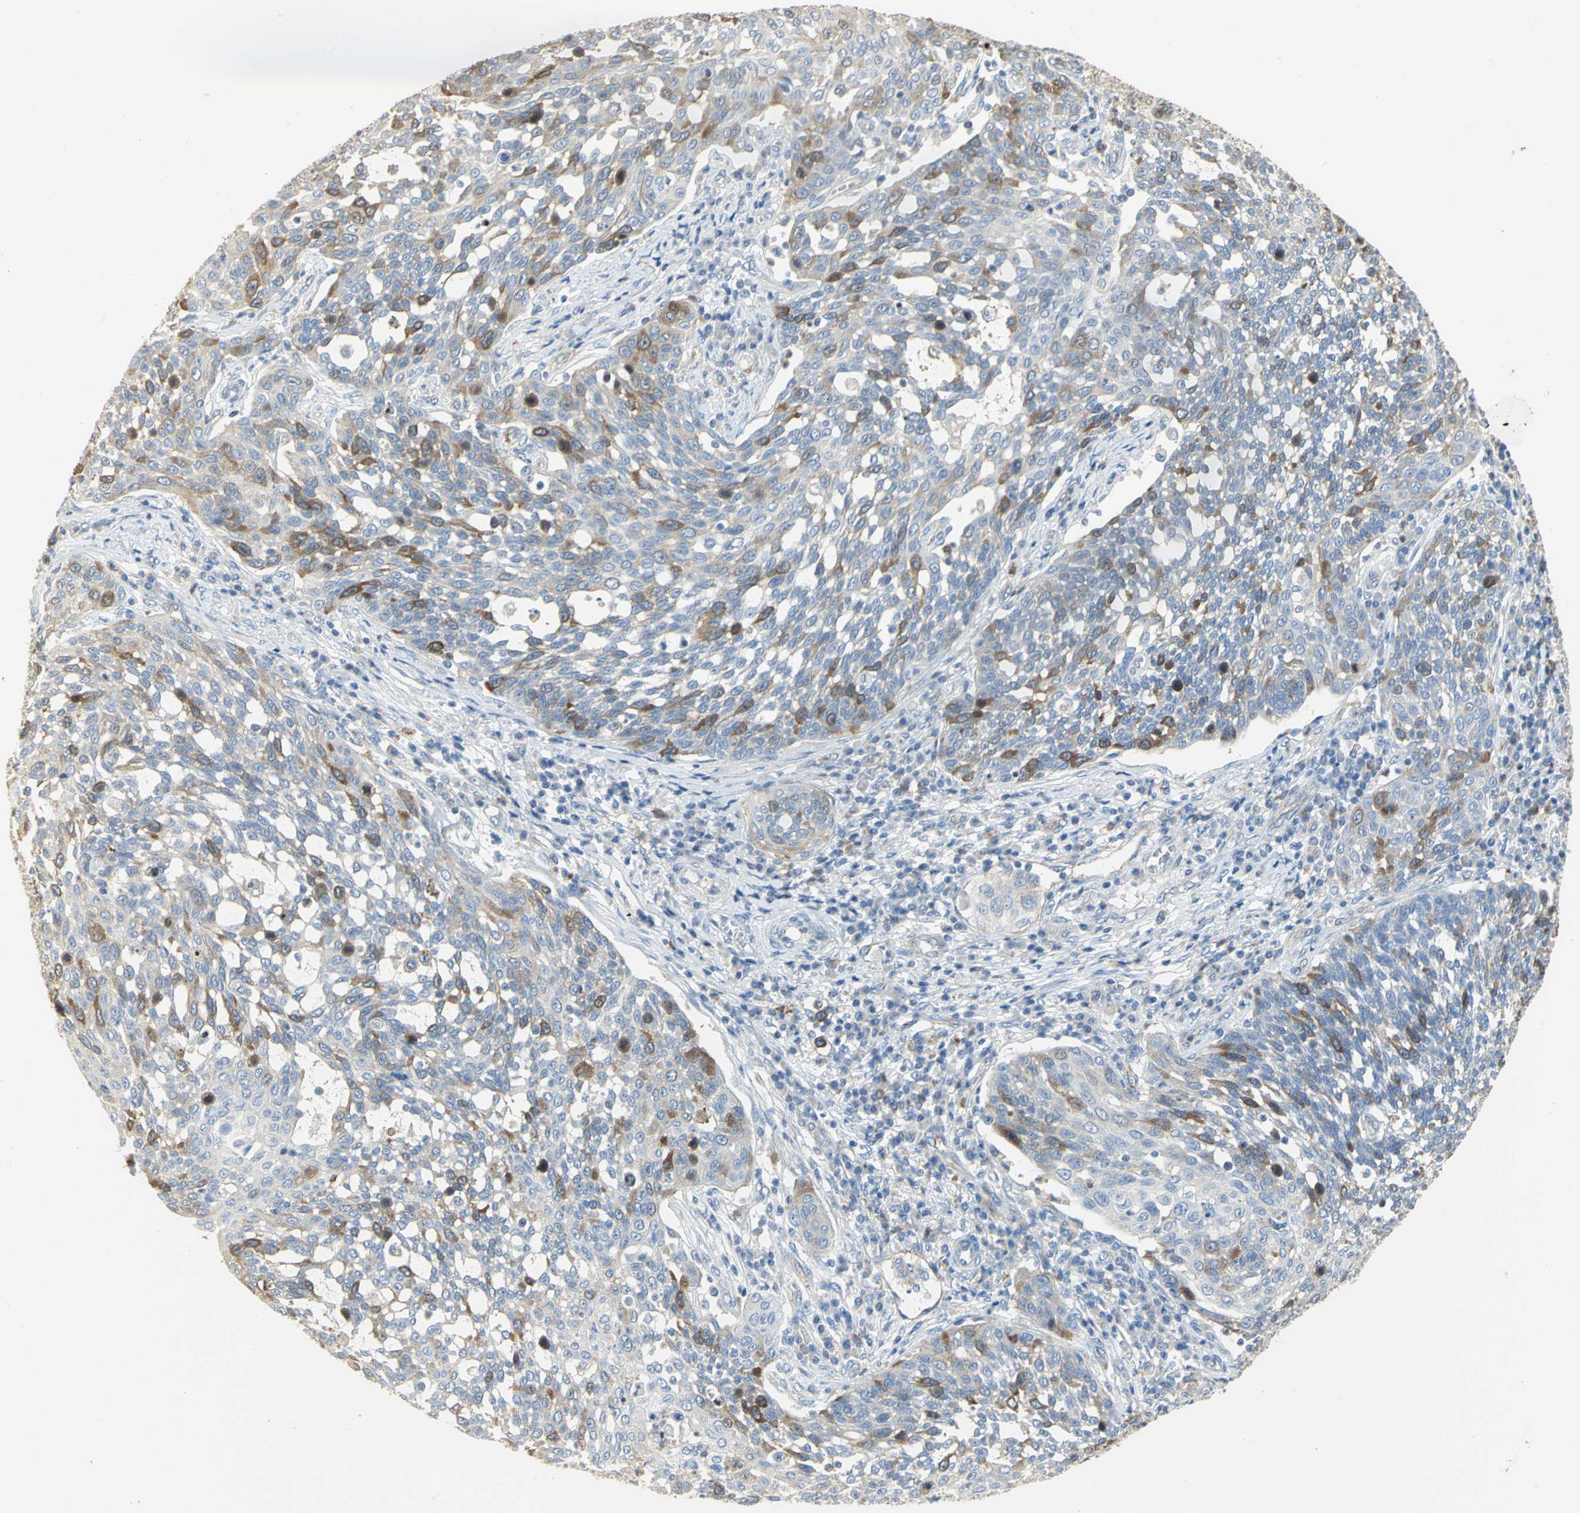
{"staining": {"intensity": "strong", "quantity": "<25%", "location": "cytoplasmic/membranous"}, "tissue": "cervical cancer", "cell_type": "Tumor cells", "image_type": "cancer", "snomed": [{"axis": "morphology", "description": "Squamous cell carcinoma, NOS"}, {"axis": "topography", "description": "Cervix"}], "caption": "Immunohistochemistry (IHC) image of human squamous cell carcinoma (cervical) stained for a protein (brown), which shows medium levels of strong cytoplasmic/membranous staining in about <25% of tumor cells.", "gene": "DLGAP5", "patient": {"sex": "female", "age": 34}}